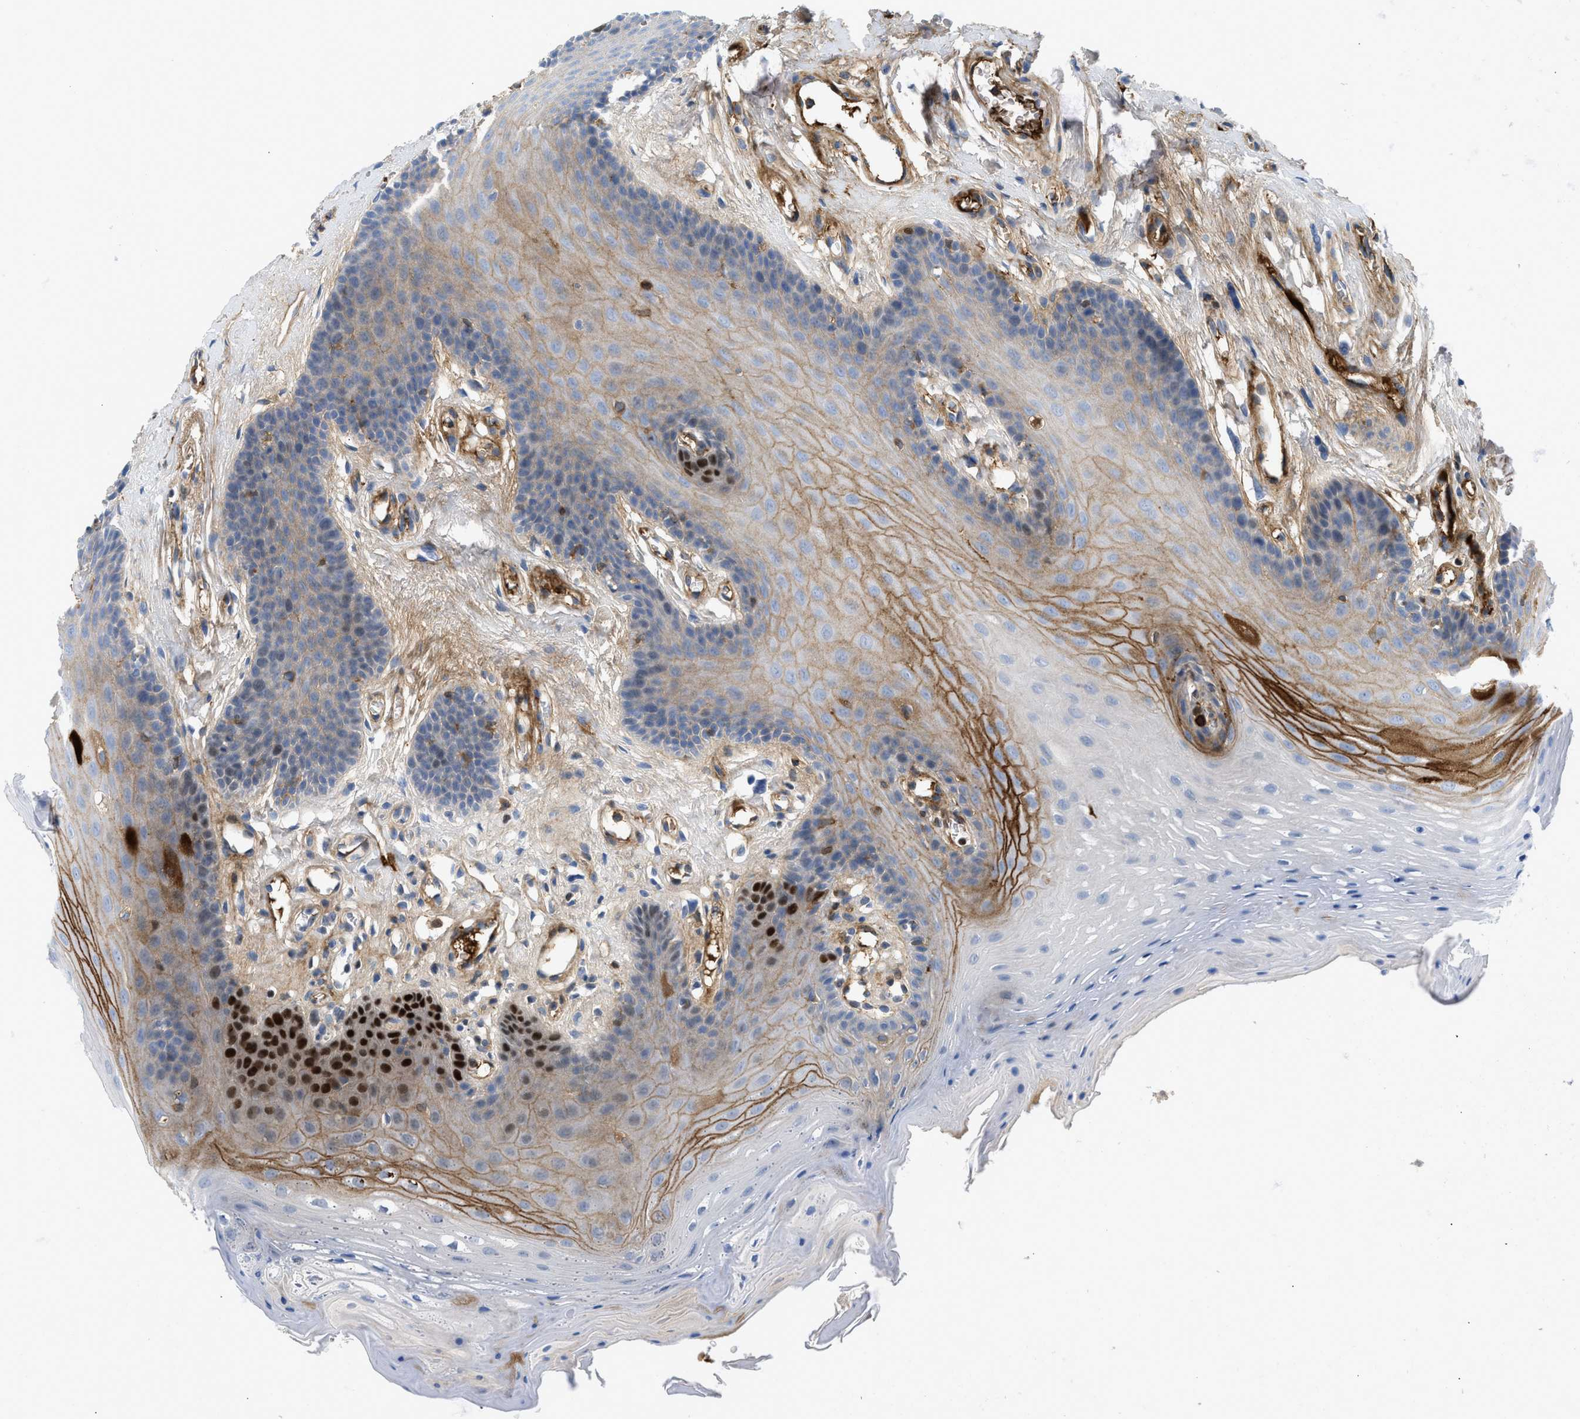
{"staining": {"intensity": "strong", "quantity": "<25%", "location": "cytoplasmic/membranous,nuclear"}, "tissue": "oral mucosa", "cell_type": "Squamous epithelial cells", "image_type": "normal", "snomed": [{"axis": "morphology", "description": "Normal tissue, NOS"}, {"axis": "morphology", "description": "Squamous cell carcinoma, NOS"}, {"axis": "topography", "description": "Oral tissue"}, {"axis": "topography", "description": "Head-Neck"}], "caption": "Human oral mucosa stained with a brown dye demonstrates strong cytoplasmic/membranous,nuclear positive staining in approximately <25% of squamous epithelial cells.", "gene": "LEF1", "patient": {"sex": "male", "age": 71}}